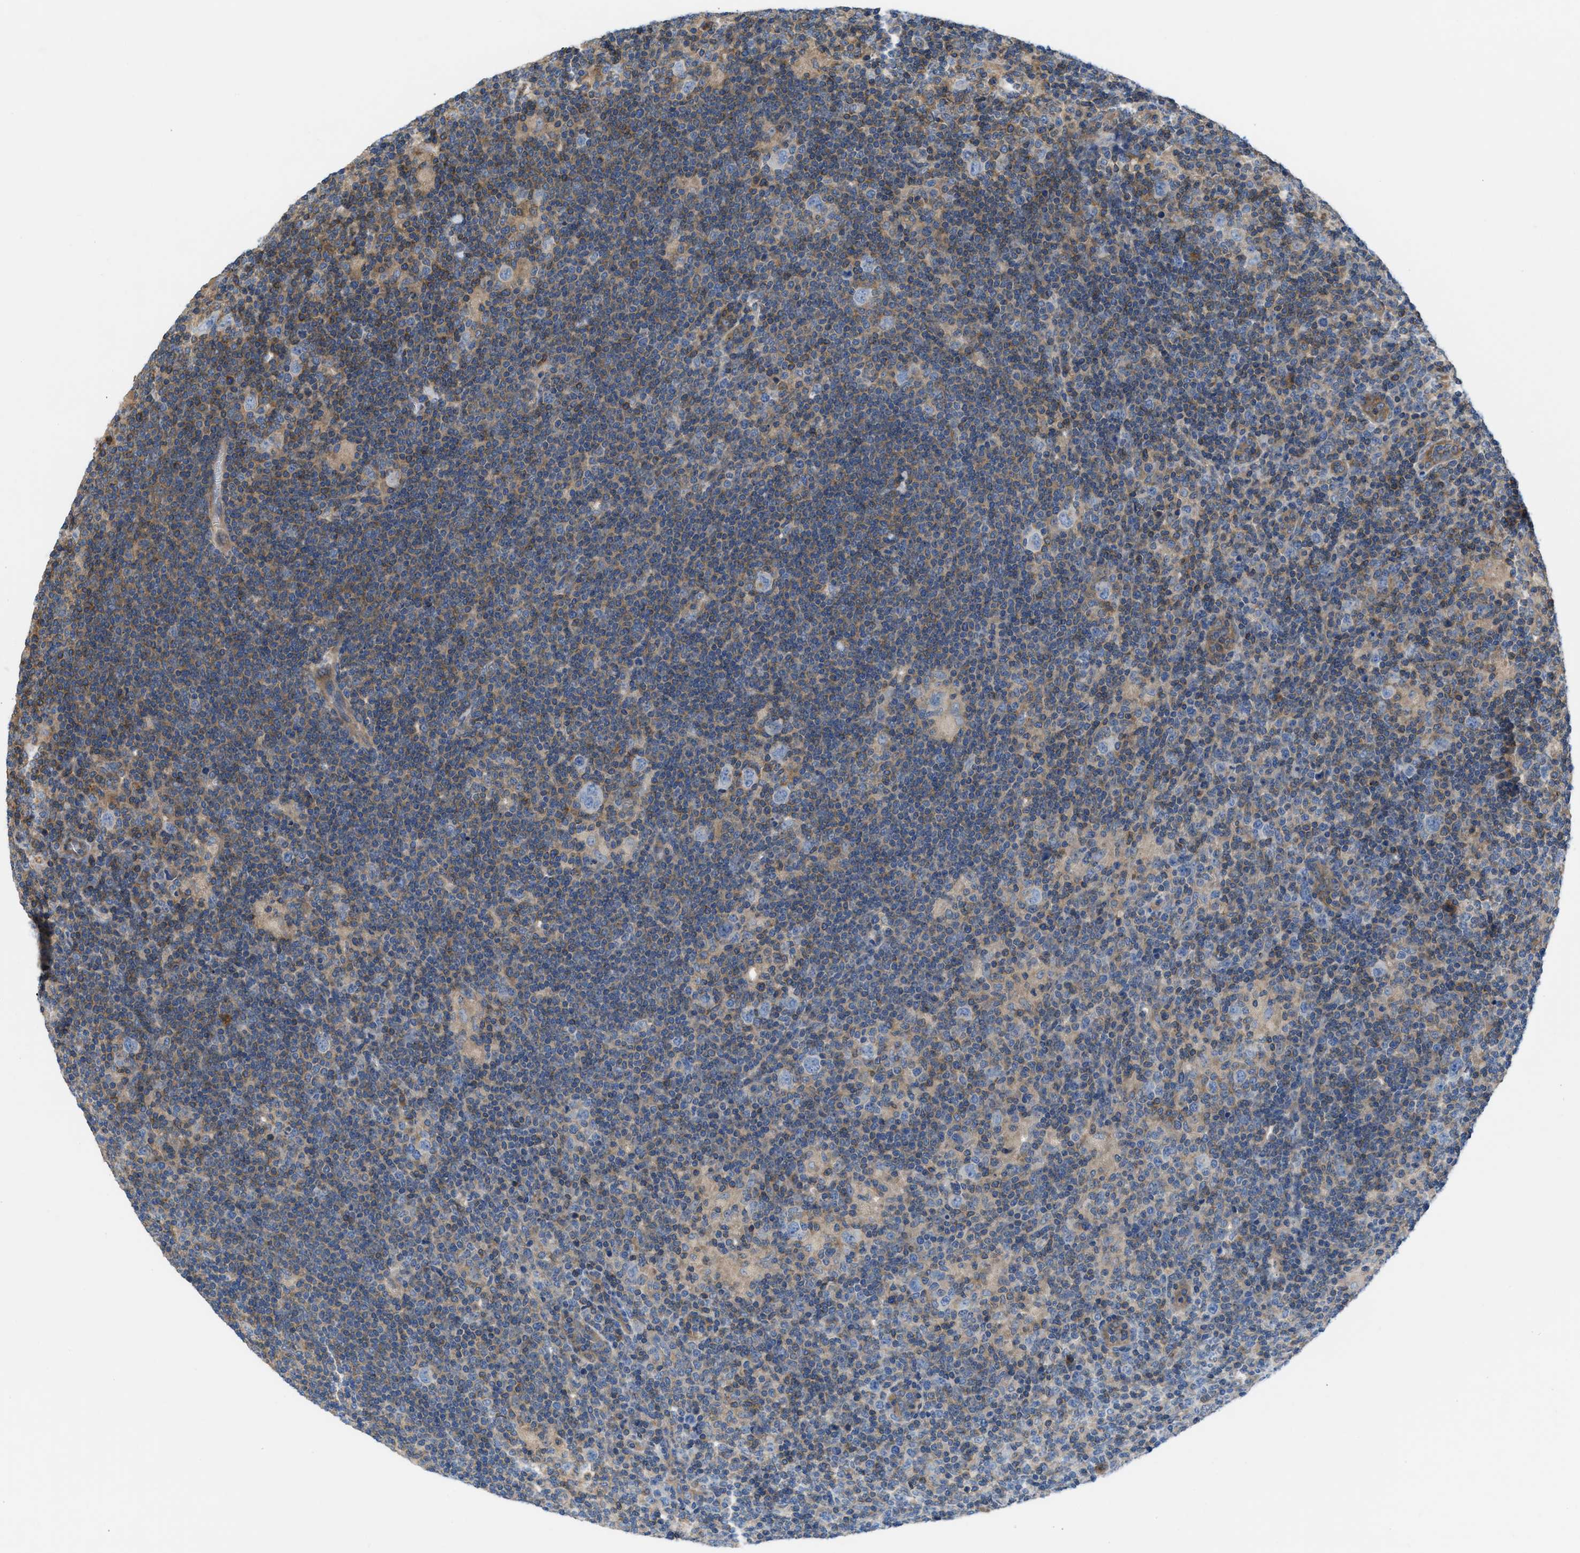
{"staining": {"intensity": "negative", "quantity": "none", "location": "none"}, "tissue": "lymphoma", "cell_type": "Tumor cells", "image_type": "cancer", "snomed": [{"axis": "morphology", "description": "Hodgkin's disease, NOS"}, {"axis": "topography", "description": "Lymph node"}], "caption": "The image shows no significant expression in tumor cells of lymphoma. (Stains: DAB immunohistochemistry (IHC) with hematoxylin counter stain, Microscopy: brightfield microscopy at high magnification).", "gene": "CHKB", "patient": {"sex": "female", "age": 57}}